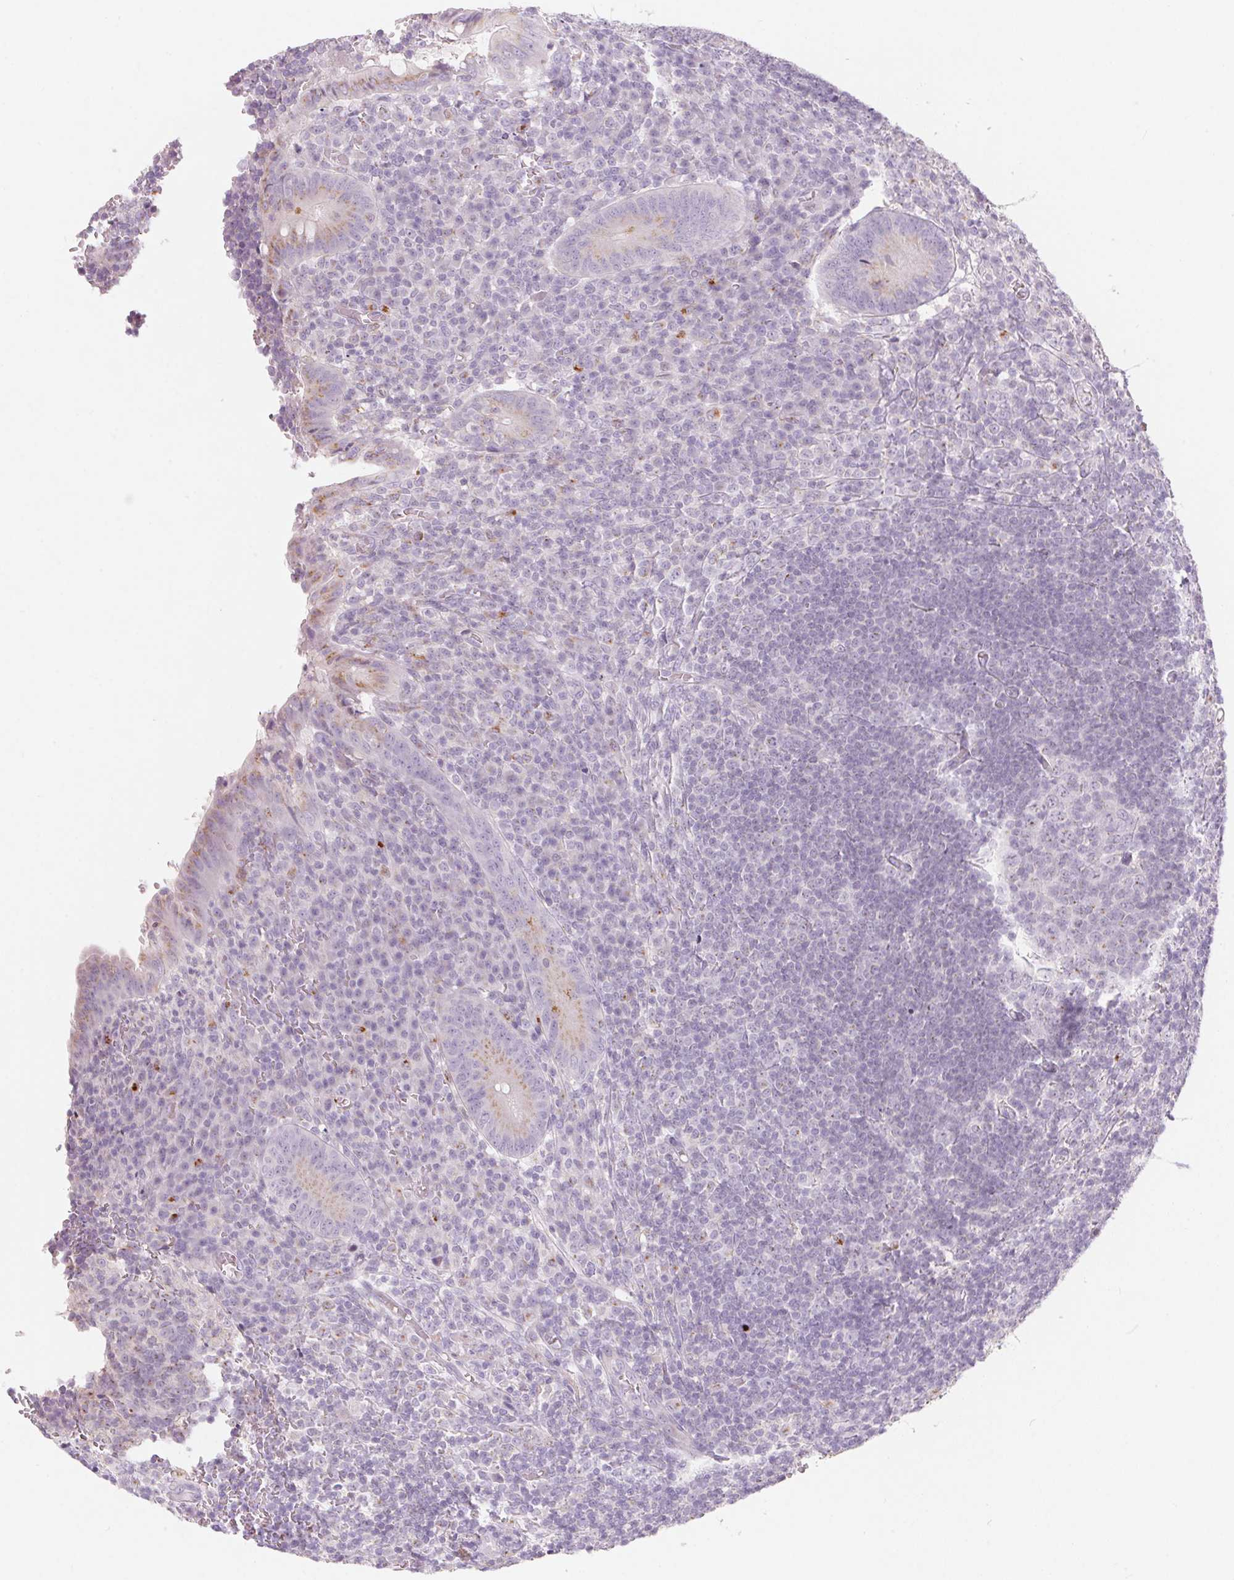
{"staining": {"intensity": "moderate", "quantity": "25%-75%", "location": "cytoplasmic/membranous"}, "tissue": "appendix", "cell_type": "Glandular cells", "image_type": "normal", "snomed": [{"axis": "morphology", "description": "Normal tissue, NOS"}, {"axis": "topography", "description": "Appendix"}], "caption": "IHC micrograph of benign appendix: human appendix stained using IHC shows medium levels of moderate protein expression localized specifically in the cytoplasmic/membranous of glandular cells, appearing as a cytoplasmic/membranous brown color.", "gene": "DRAM2", "patient": {"sex": "male", "age": 18}}